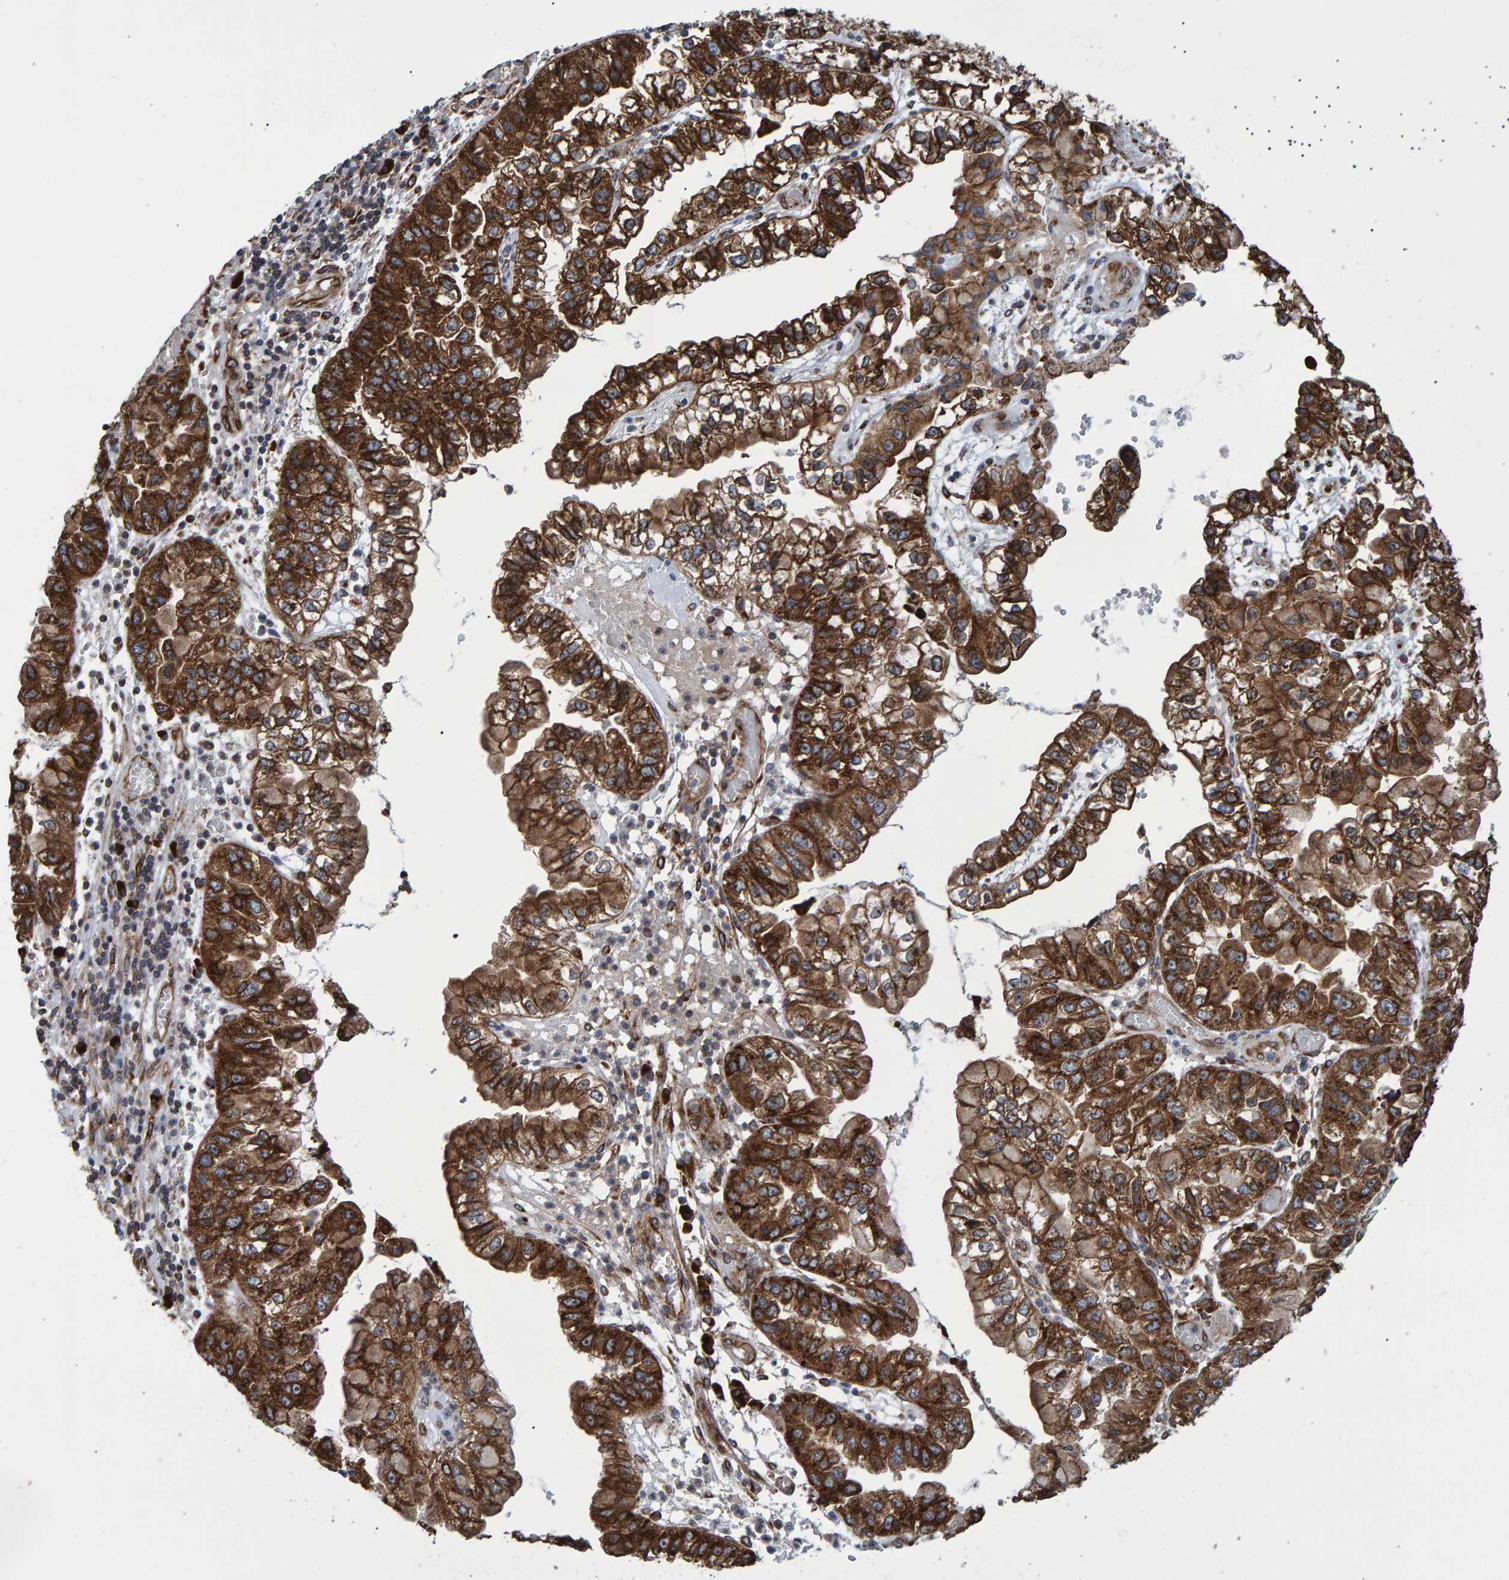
{"staining": {"intensity": "strong", "quantity": ">75%", "location": "cytoplasmic/membranous"}, "tissue": "liver cancer", "cell_type": "Tumor cells", "image_type": "cancer", "snomed": [{"axis": "morphology", "description": "Cholangiocarcinoma"}, {"axis": "topography", "description": "Liver"}], "caption": "Tumor cells display high levels of strong cytoplasmic/membranous positivity in approximately >75% of cells in liver cholangiocarcinoma.", "gene": "FAM117A", "patient": {"sex": "female", "age": 79}}